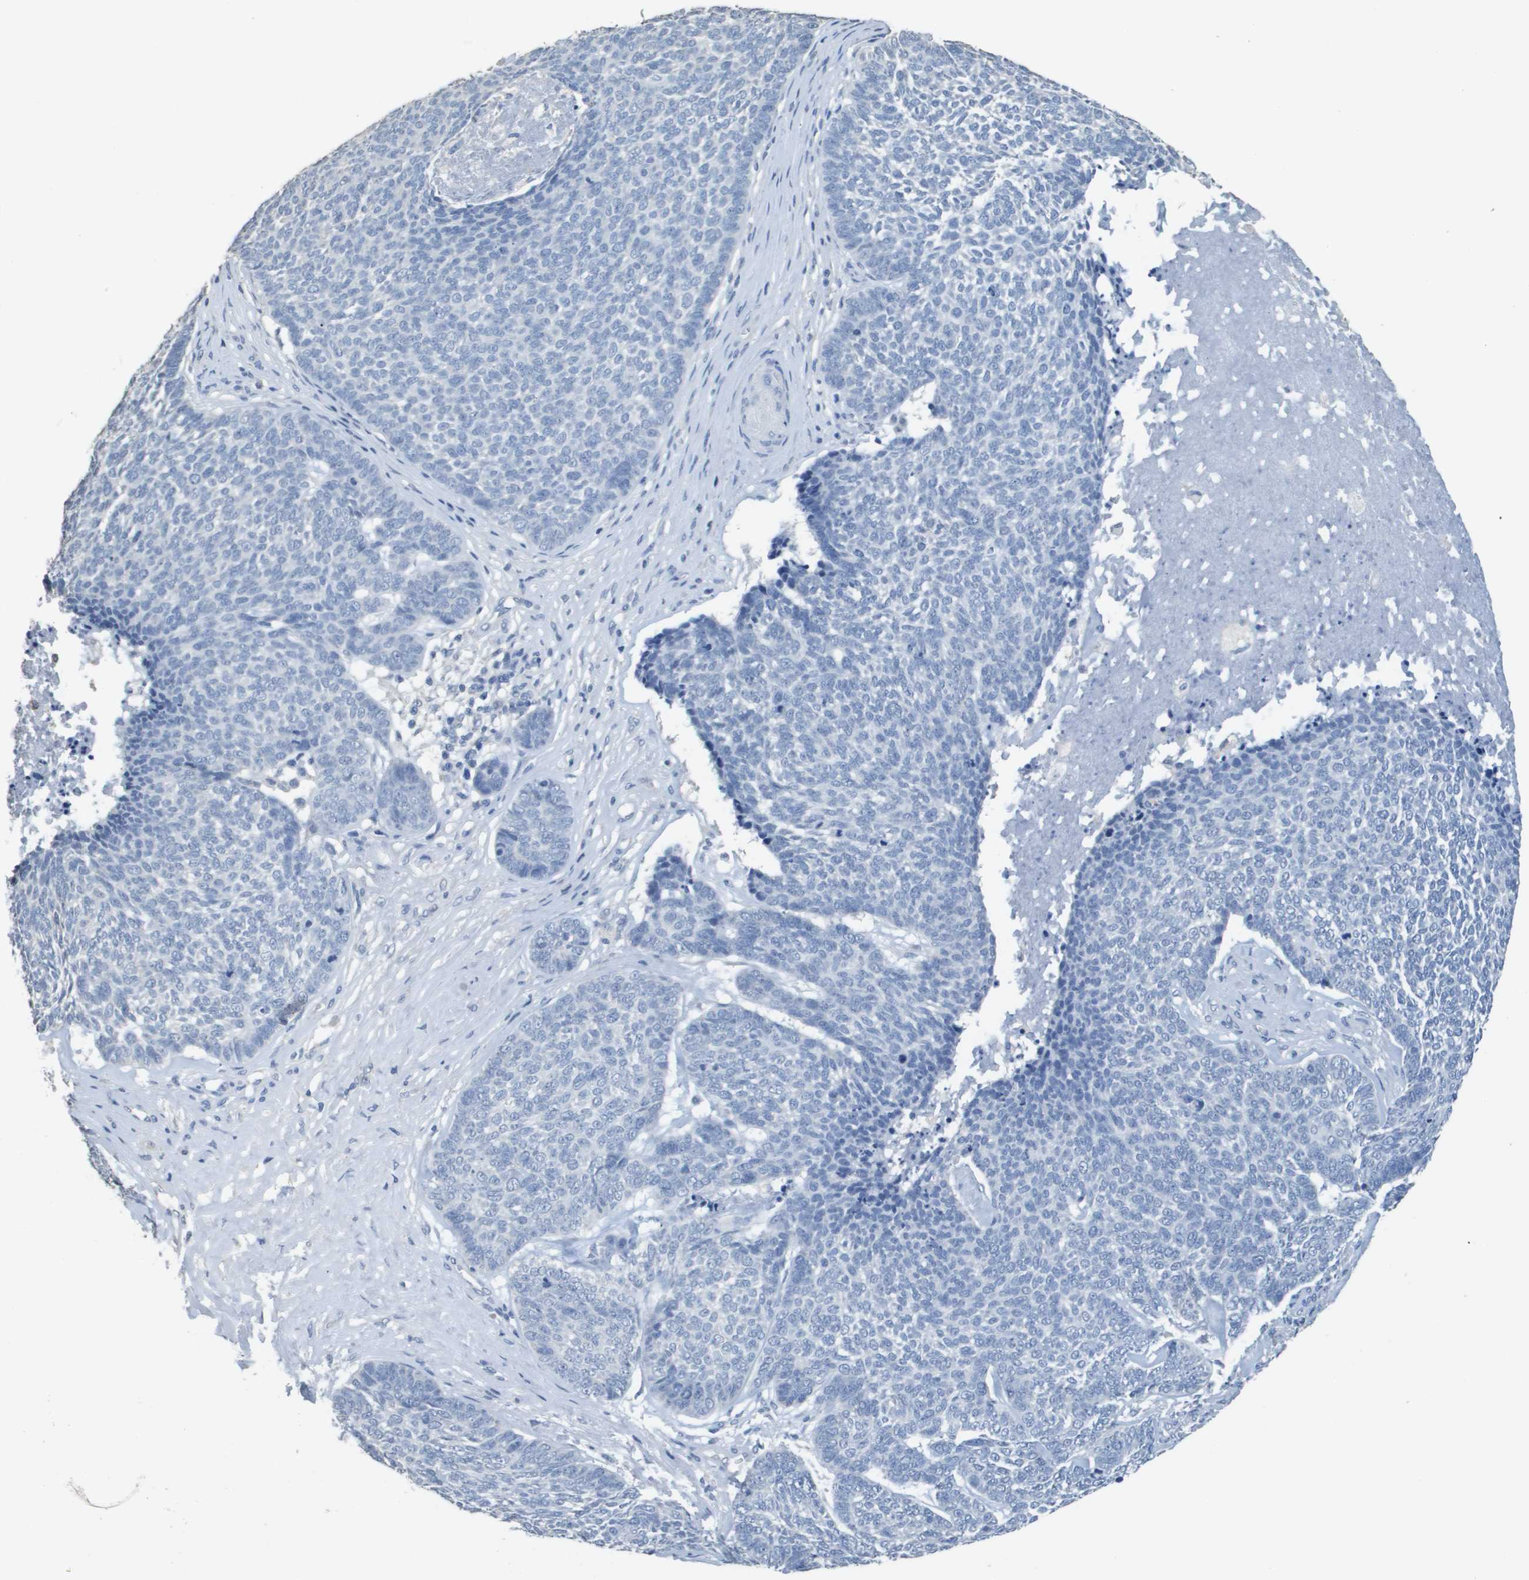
{"staining": {"intensity": "negative", "quantity": "none", "location": "none"}, "tissue": "skin cancer", "cell_type": "Tumor cells", "image_type": "cancer", "snomed": [{"axis": "morphology", "description": "Basal cell carcinoma"}, {"axis": "topography", "description": "Skin"}], "caption": "The micrograph shows no staining of tumor cells in skin cancer (basal cell carcinoma).", "gene": "MT3", "patient": {"sex": "male", "age": 84}}